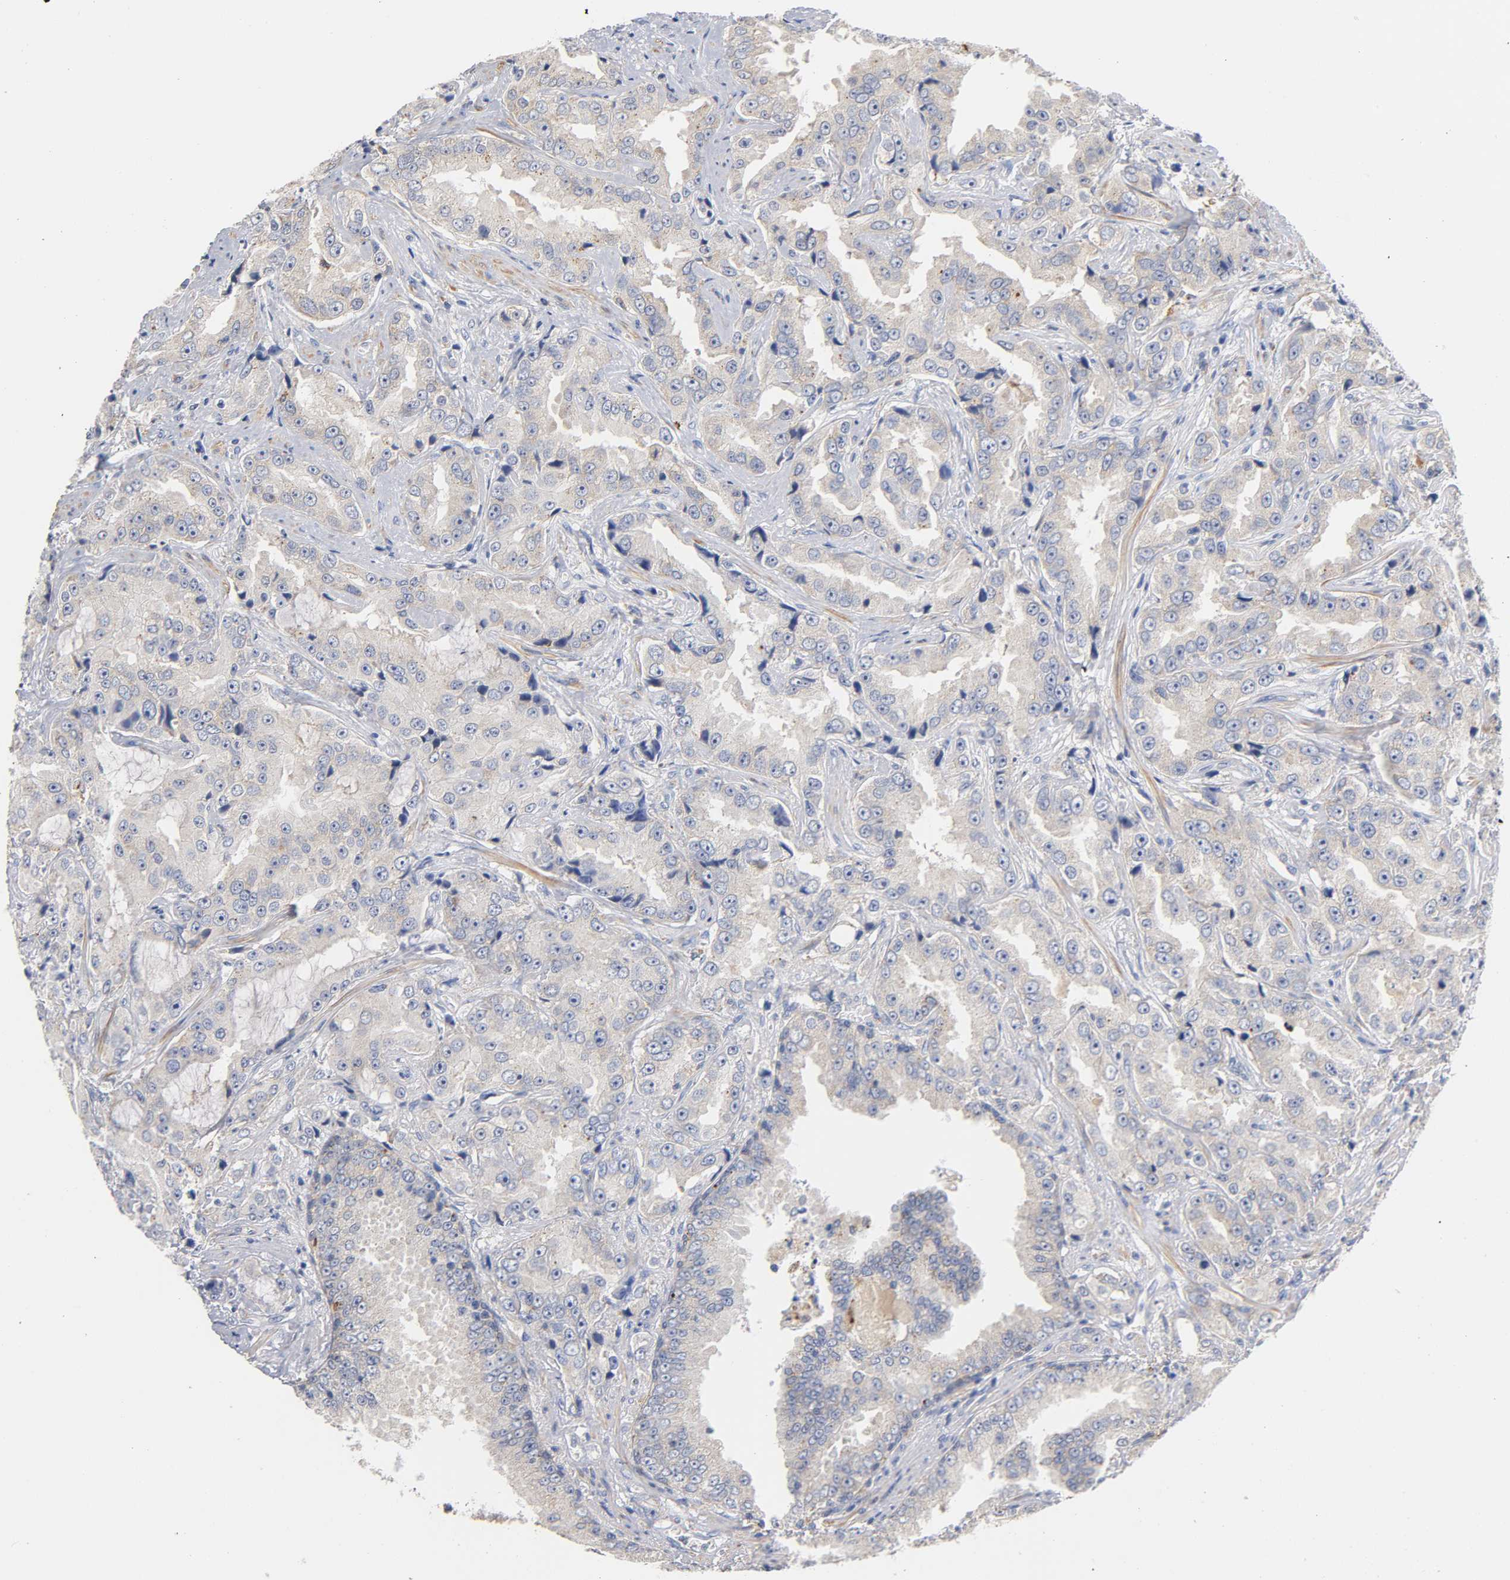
{"staining": {"intensity": "negative", "quantity": "none", "location": "none"}, "tissue": "prostate cancer", "cell_type": "Tumor cells", "image_type": "cancer", "snomed": [{"axis": "morphology", "description": "Adenocarcinoma, High grade"}, {"axis": "topography", "description": "Prostate"}], "caption": "The histopathology image demonstrates no staining of tumor cells in adenocarcinoma (high-grade) (prostate). (DAB IHC with hematoxylin counter stain).", "gene": "SEMA5A", "patient": {"sex": "male", "age": 73}}